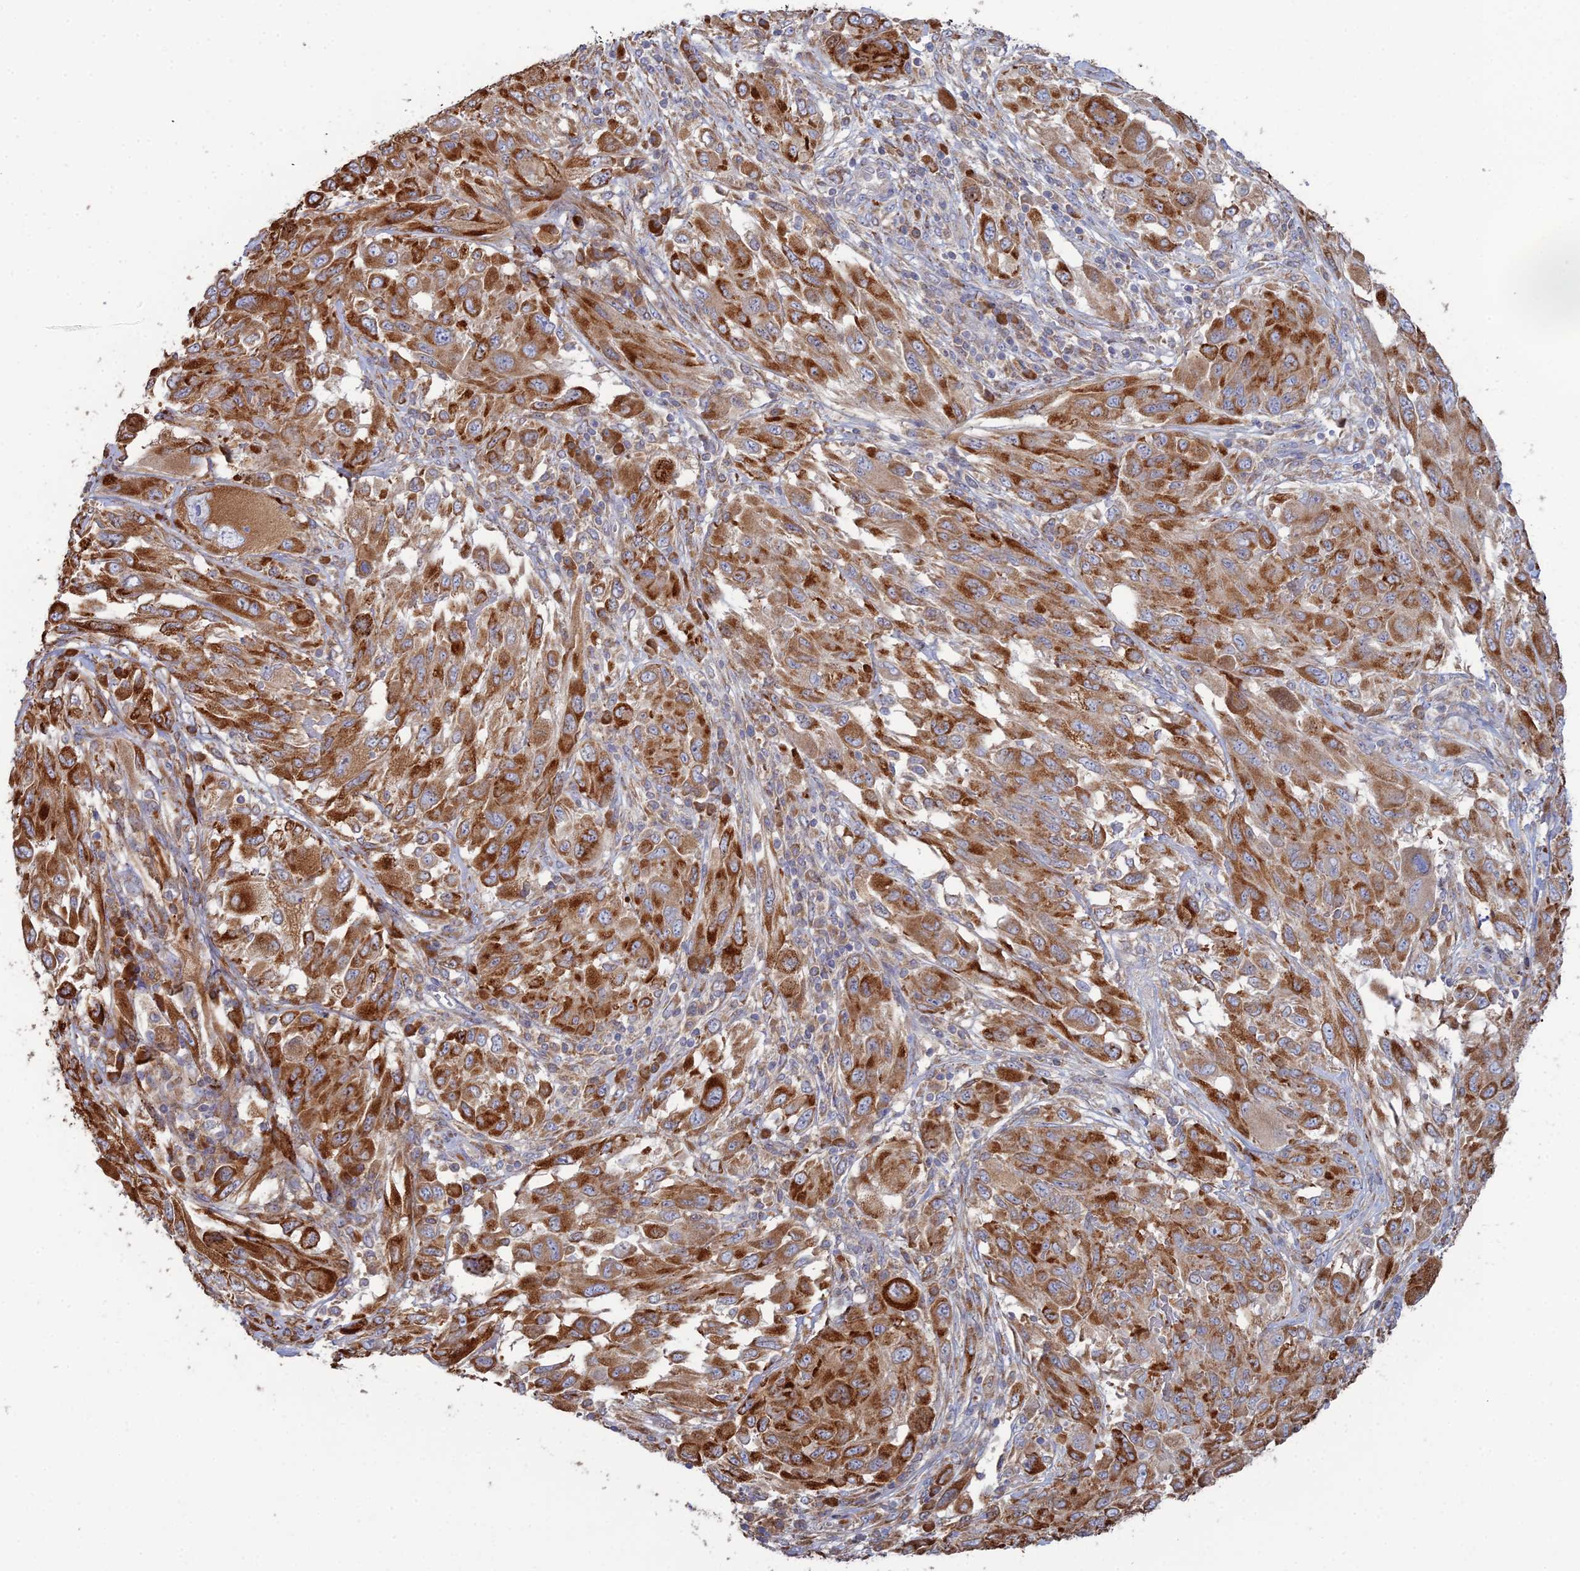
{"staining": {"intensity": "strong", "quantity": ">75%", "location": "cytoplasmic/membranous"}, "tissue": "melanoma", "cell_type": "Tumor cells", "image_type": "cancer", "snomed": [{"axis": "morphology", "description": "Malignant melanoma, NOS"}, {"axis": "topography", "description": "Skin"}], "caption": "Malignant melanoma stained with DAB (3,3'-diaminobenzidine) IHC demonstrates high levels of strong cytoplasmic/membranous expression in about >75% of tumor cells. (DAB (3,3'-diaminobenzidine) = brown stain, brightfield microscopy at high magnification).", "gene": "TRAPPC6A", "patient": {"sex": "female", "age": 91}}